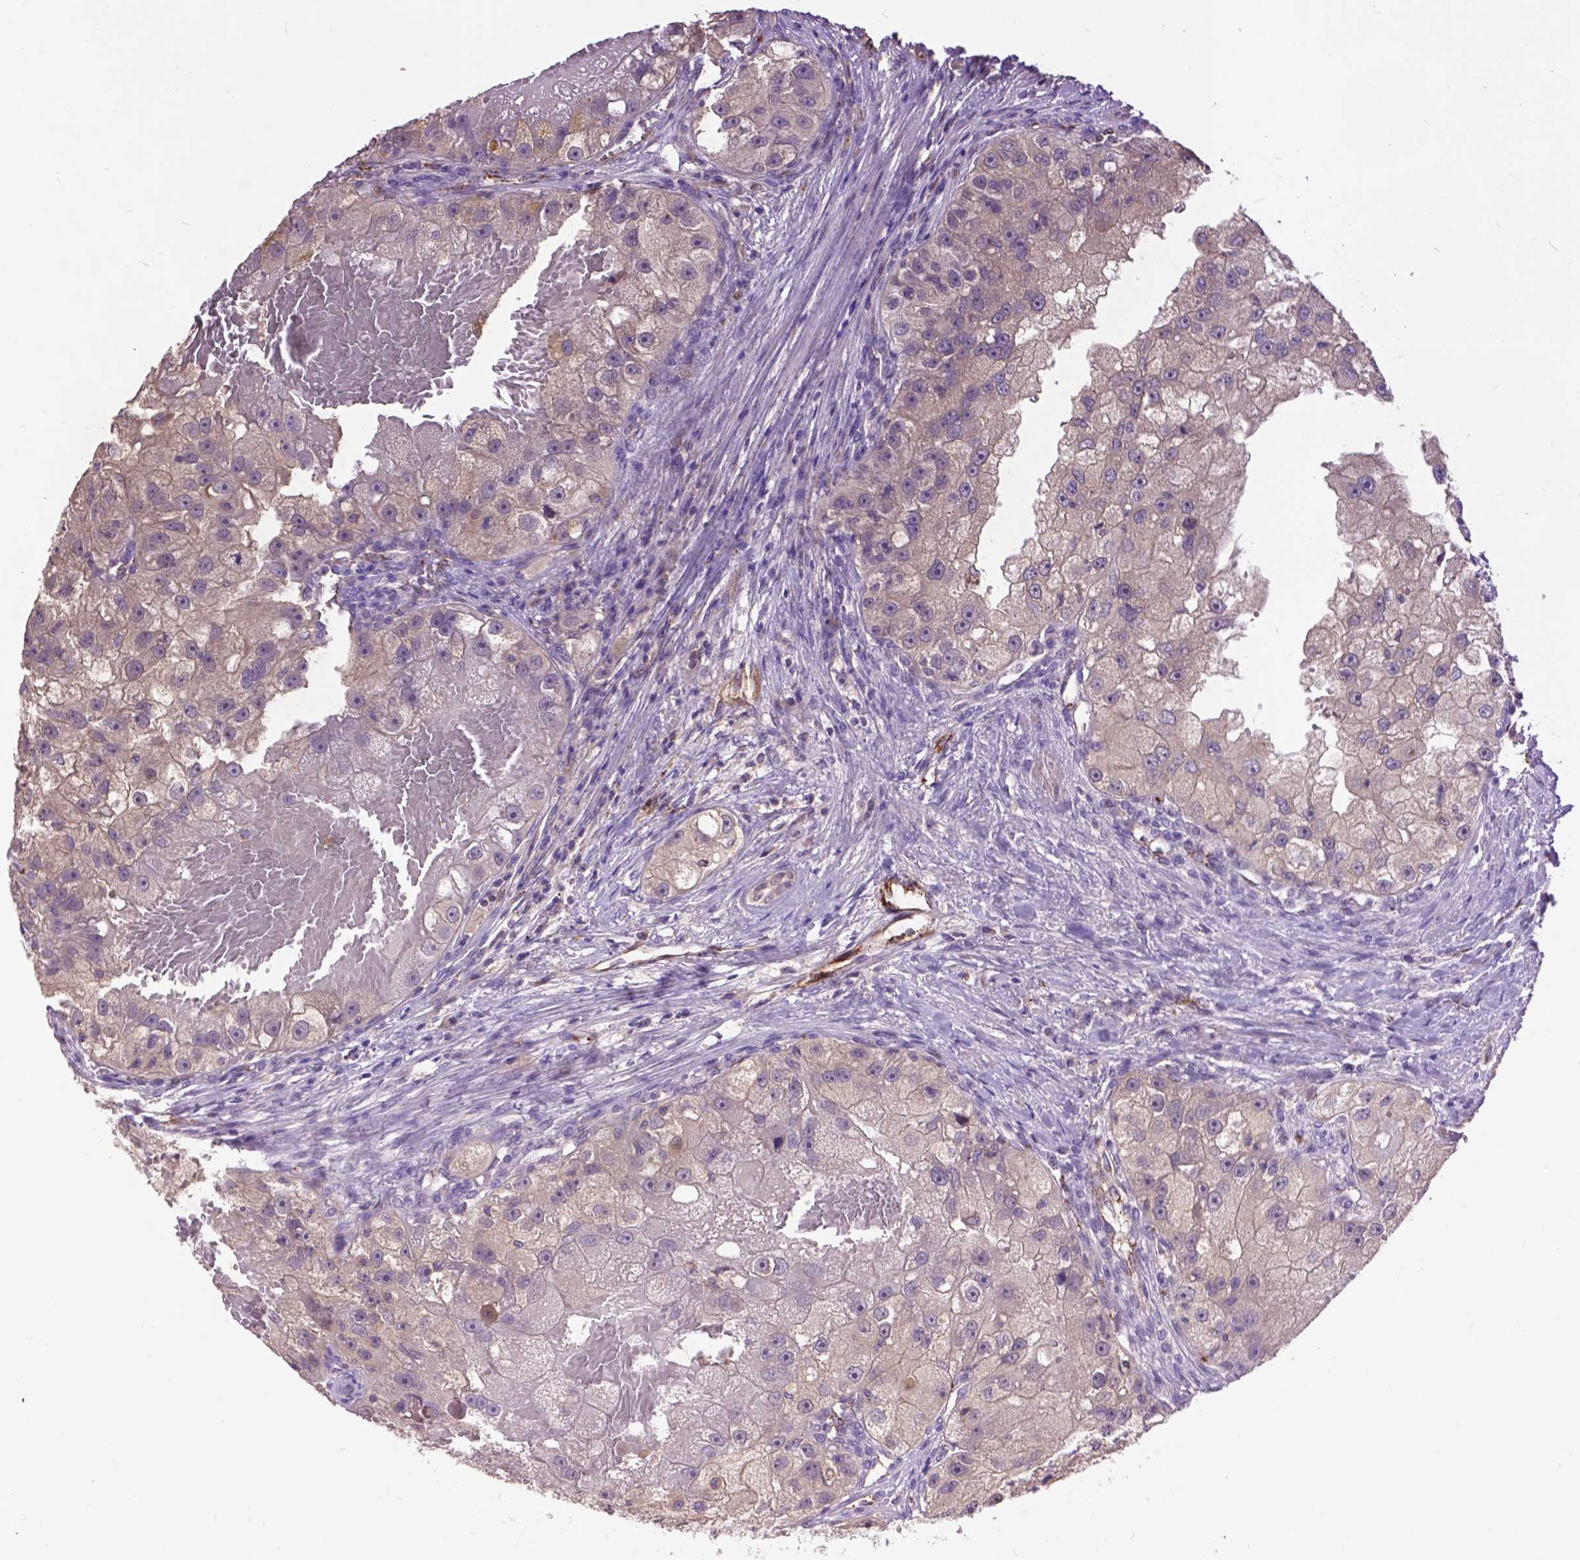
{"staining": {"intensity": "negative", "quantity": "none", "location": "none"}, "tissue": "renal cancer", "cell_type": "Tumor cells", "image_type": "cancer", "snomed": [{"axis": "morphology", "description": "Adenocarcinoma, NOS"}, {"axis": "topography", "description": "Kidney"}], "caption": "A photomicrograph of renal cancer stained for a protein displays no brown staining in tumor cells. The staining was performed using DAB (3,3'-diaminobenzidine) to visualize the protein expression in brown, while the nuclei were stained in blue with hematoxylin (Magnification: 20x).", "gene": "ZNF337", "patient": {"sex": "male", "age": 63}}